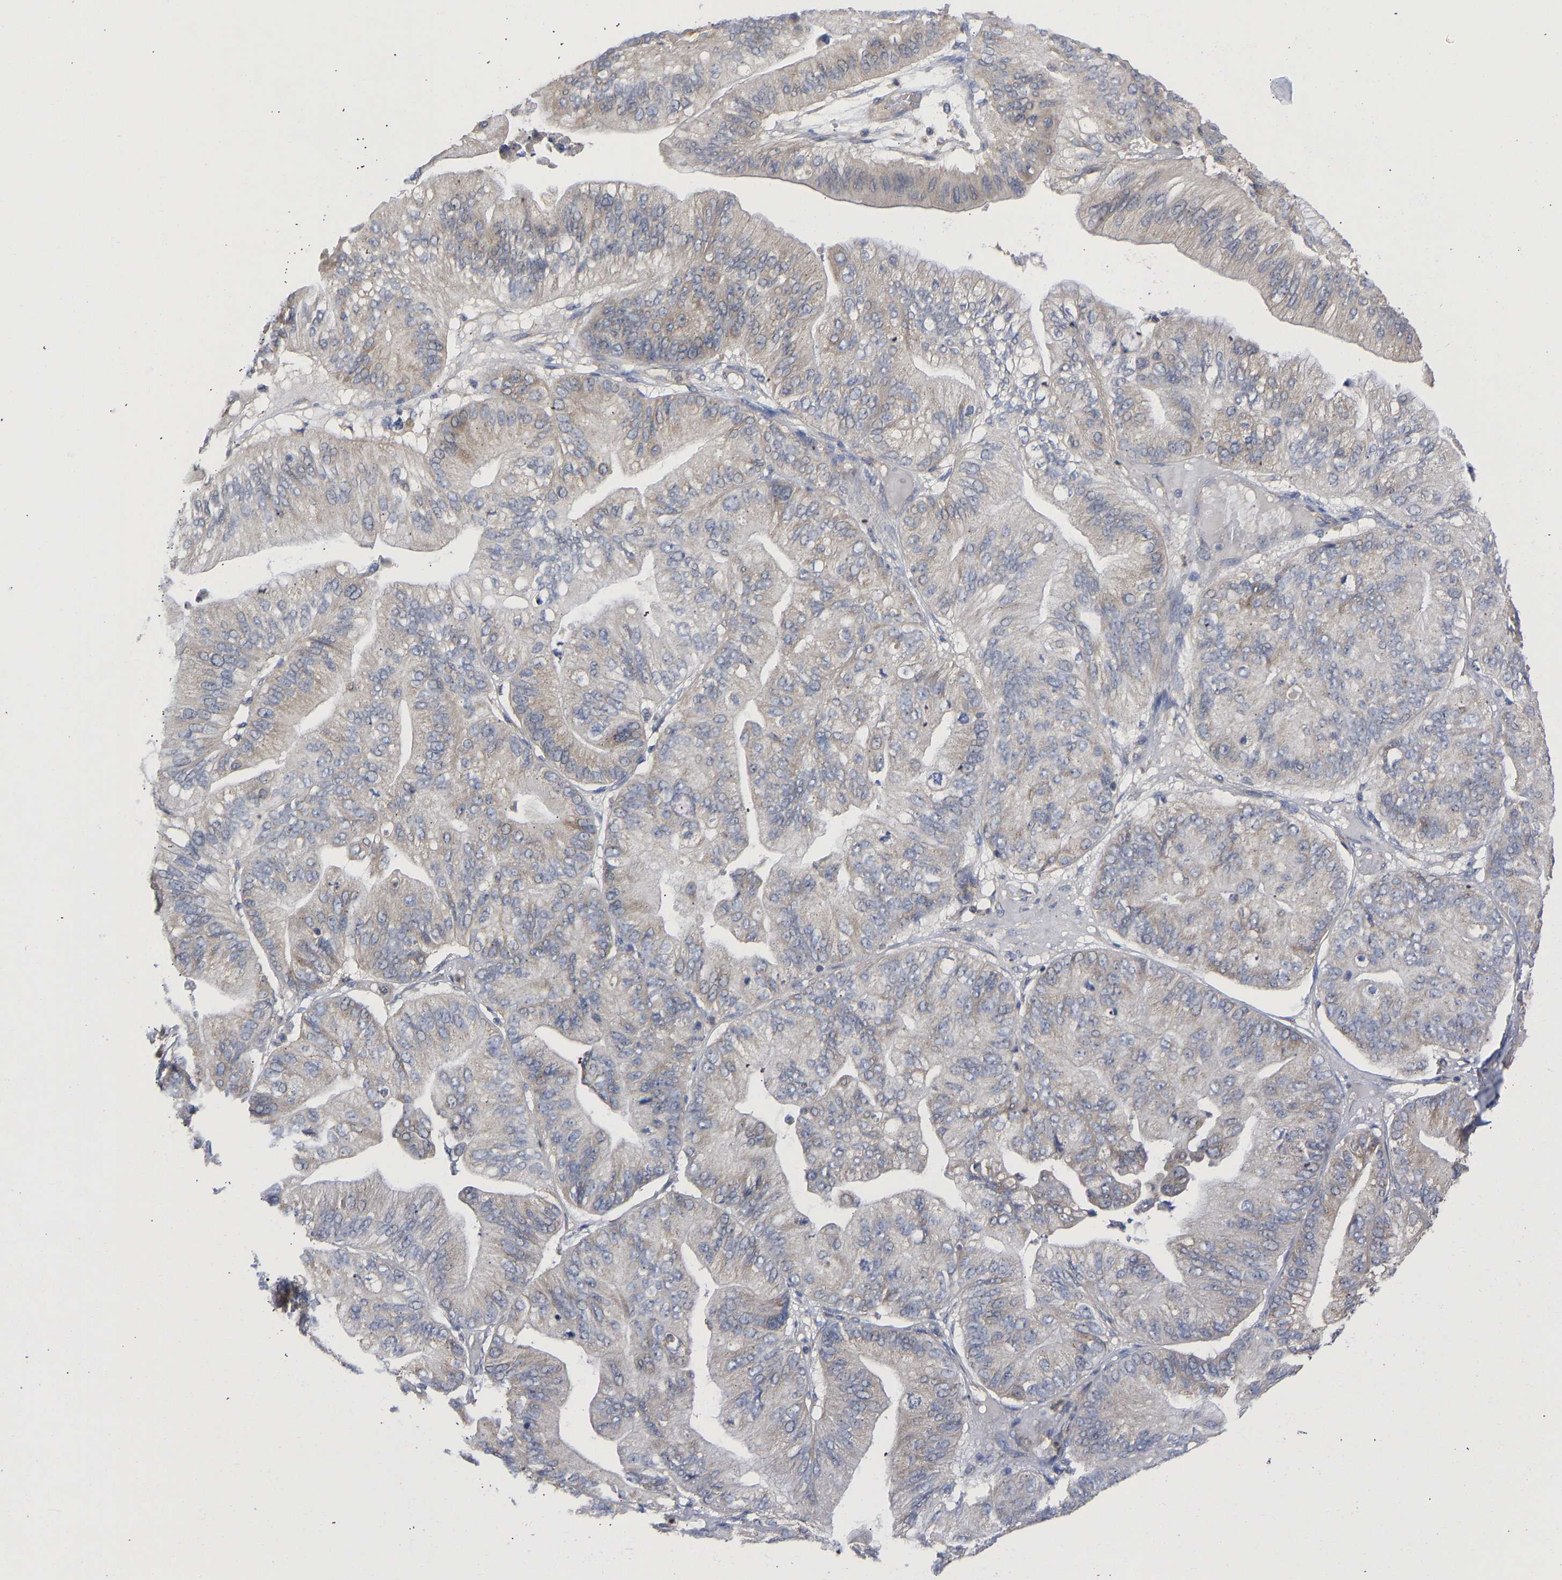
{"staining": {"intensity": "moderate", "quantity": "<25%", "location": "cytoplasmic/membranous"}, "tissue": "ovarian cancer", "cell_type": "Tumor cells", "image_type": "cancer", "snomed": [{"axis": "morphology", "description": "Cystadenocarcinoma, mucinous, NOS"}, {"axis": "topography", "description": "Ovary"}], "caption": "Brown immunohistochemical staining in human ovarian cancer (mucinous cystadenocarcinoma) displays moderate cytoplasmic/membranous expression in about <25% of tumor cells. (DAB (3,3'-diaminobenzidine) IHC, brown staining for protein, blue staining for nuclei).", "gene": "MAP2K3", "patient": {"sex": "female", "age": 61}}